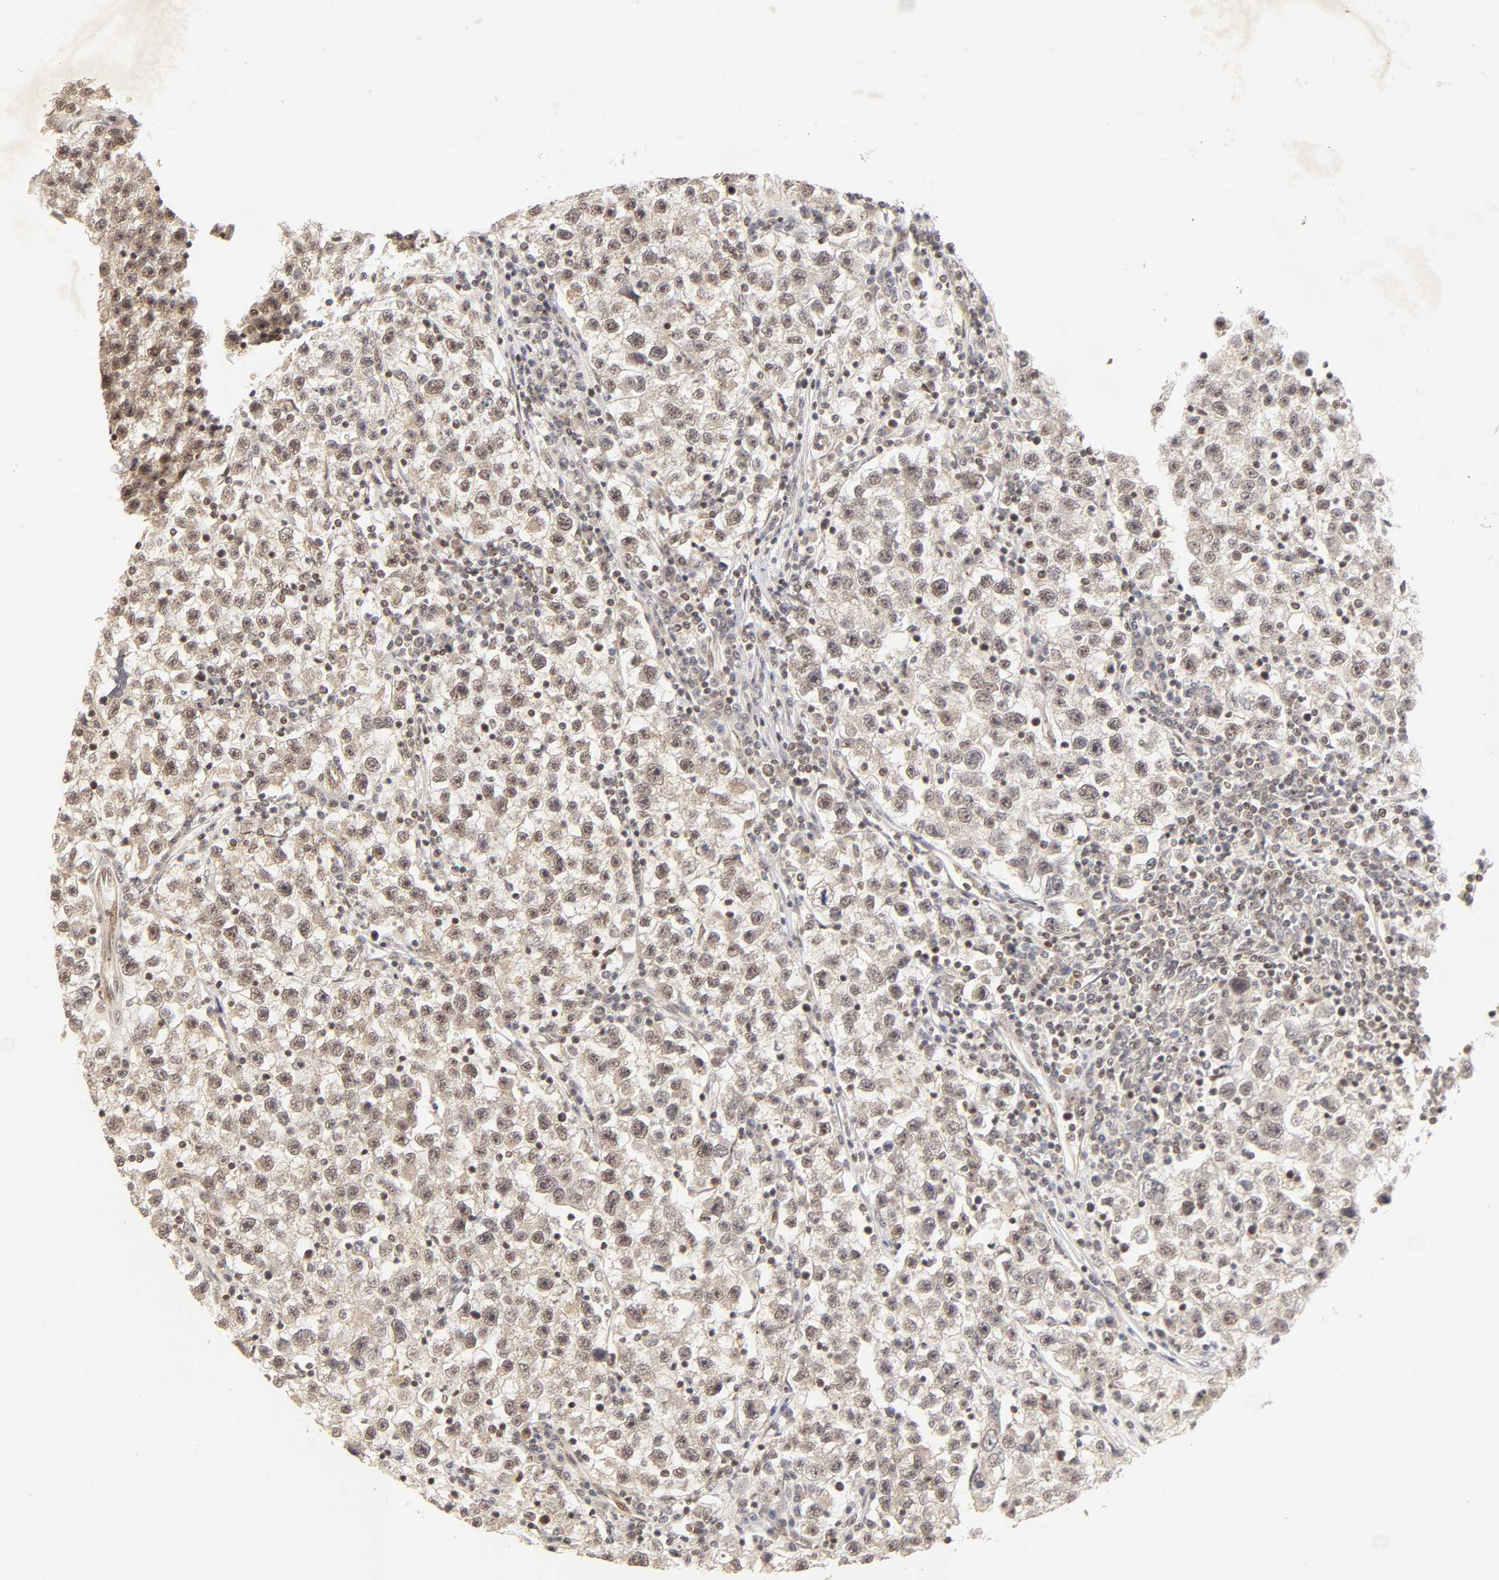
{"staining": {"intensity": "negative", "quantity": "none", "location": "none"}, "tissue": "testis cancer", "cell_type": "Tumor cells", "image_type": "cancer", "snomed": [{"axis": "morphology", "description": "Seminoma, NOS"}, {"axis": "topography", "description": "Testis"}], "caption": "Protein analysis of seminoma (testis) displays no significant staining in tumor cells.", "gene": "TAF10", "patient": {"sex": "male", "age": 22}}